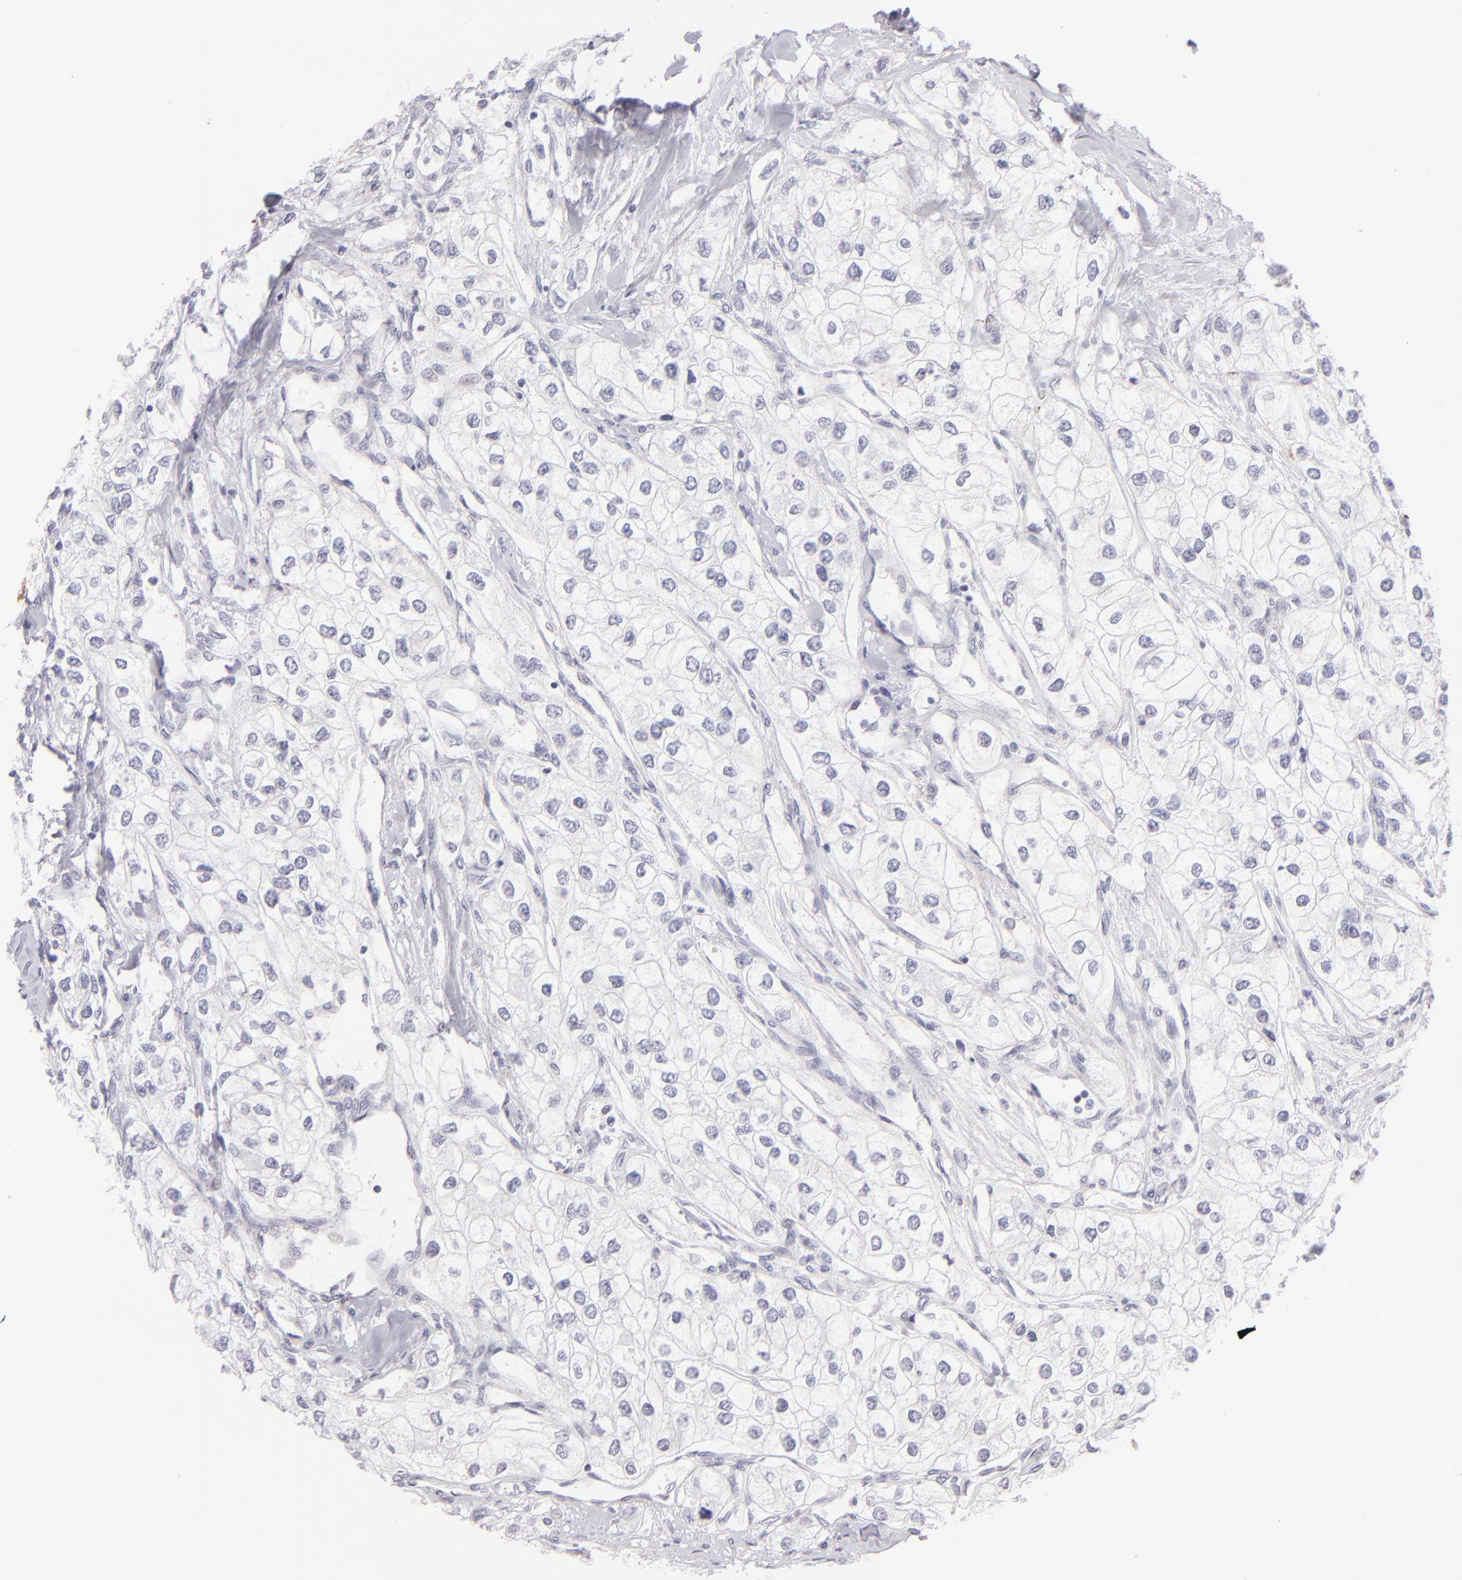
{"staining": {"intensity": "negative", "quantity": "none", "location": "none"}, "tissue": "renal cancer", "cell_type": "Tumor cells", "image_type": "cancer", "snomed": [{"axis": "morphology", "description": "Adenocarcinoma, NOS"}, {"axis": "topography", "description": "Kidney"}], "caption": "Renal adenocarcinoma was stained to show a protein in brown. There is no significant staining in tumor cells. The staining was performed using DAB to visualize the protein expression in brown, while the nuclei were stained in blue with hematoxylin (Magnification: 20x).", "gene": "CLDN4", "patient": {"sex": "male", "age": 57}}